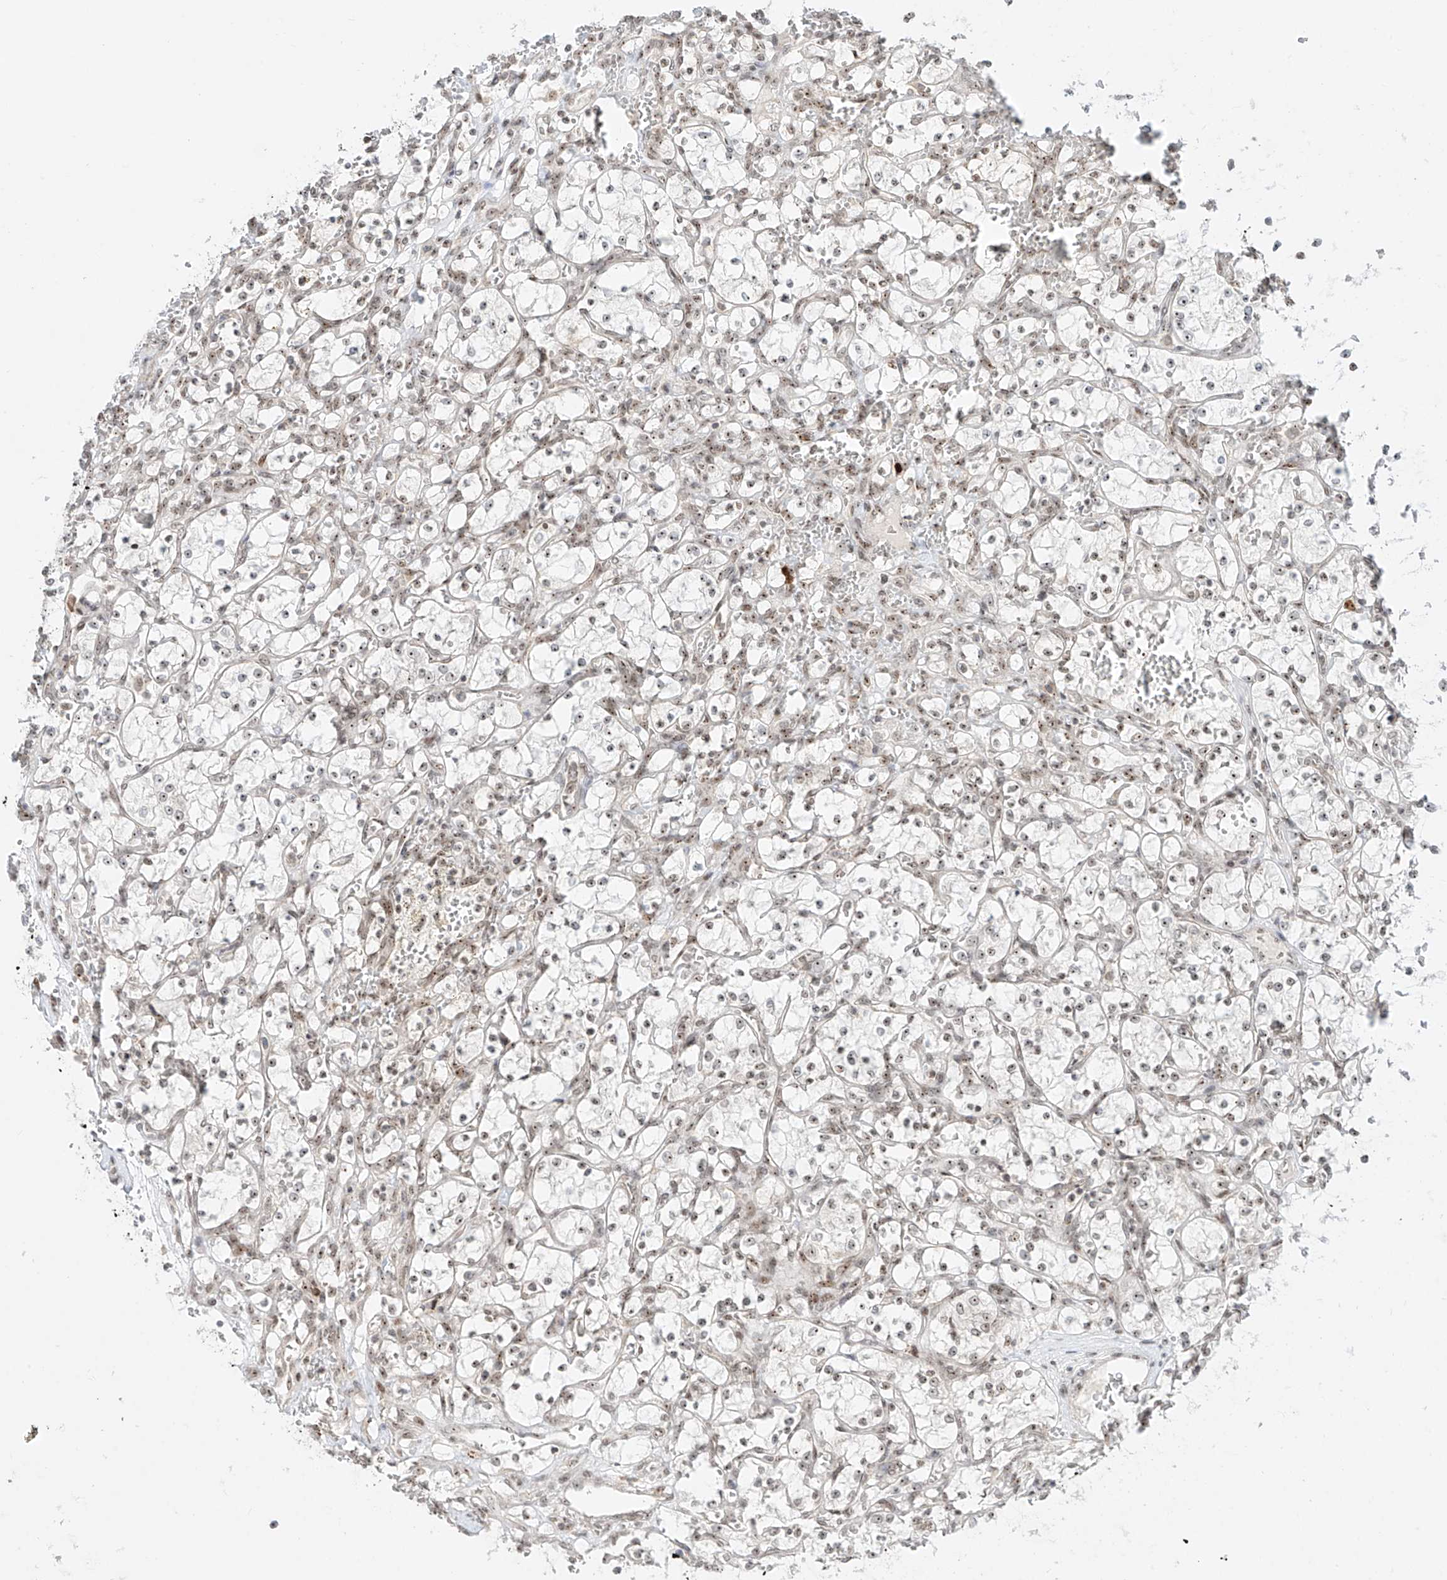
{"staining": {"intensity": "weak", "quantity": "25%-75%", "location": "nuclear"}, "tissue": "renal cancer", "cell_type": "Tumor cells", "image_type": "cancer", "snomed": [{"axis": "morphology", "description": "Adenocarcinoma, NOS"}, {"axis": "topography", "description": "Kidney"}], "caption": "Renal cancer (adenocarcinoma) tissue exhibits weak nuclear staining in approximately 25%-75% of tumor cells, visualized by immunohistochemistry.", "gene": "ZNF512", "patient": {"sex": "female", "age": 69}}